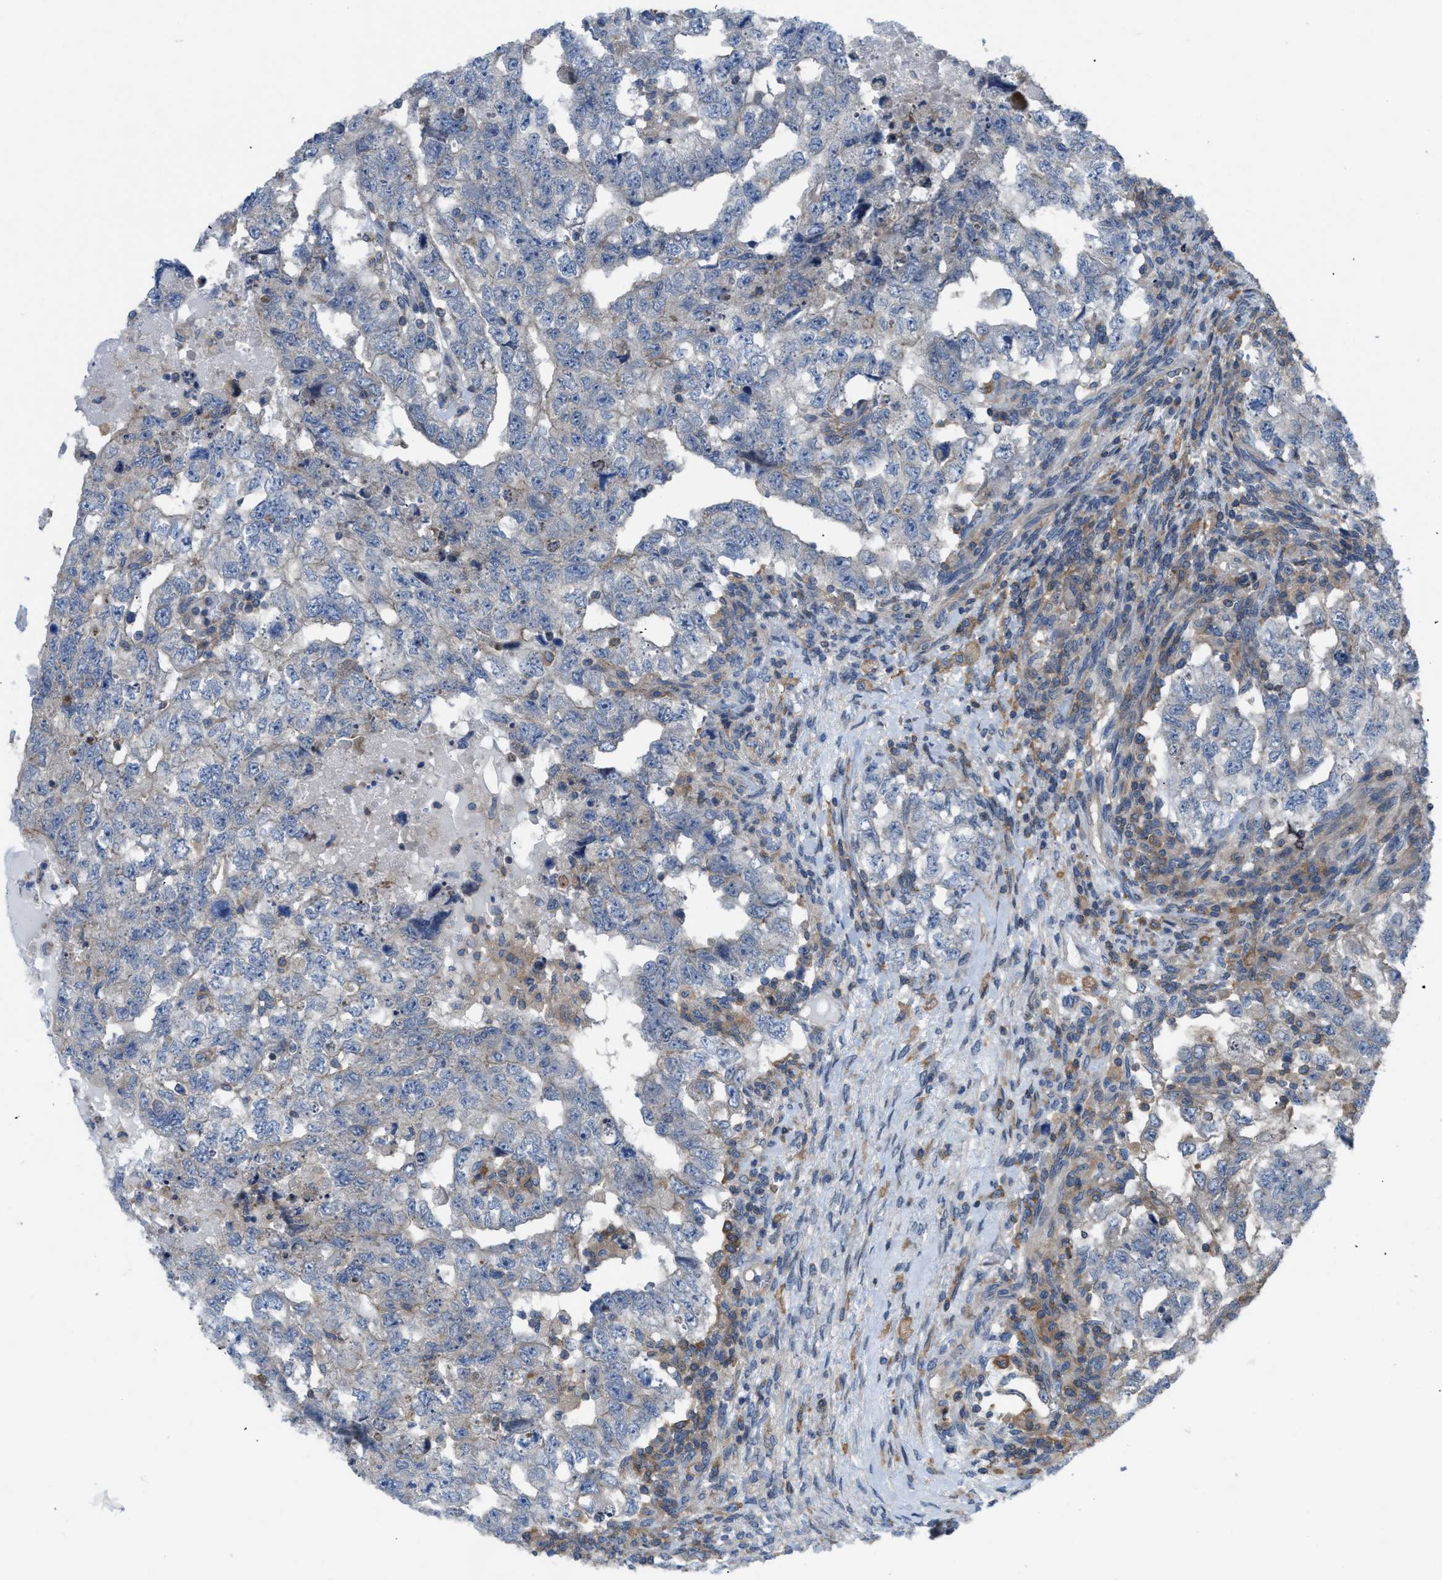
{"staining": {"intensity": "negative", "quantity": "none", "location": "none"}, "tissue": "testis cancer", "cell_type": "Tumor cells", "image_type": "cancer", "snomed": [{"axis": "morphology", "description": "Carcinoma, Embryonal, NOS"}, {"axis": "topography", "description": "Testis"}], "caption": "Immunohistochemical staining of testis cancer displays no significant positivity in tumor cells. (DAB immunohistochemistry (IHC) with hematoxylin counter stain).", "gene": "MYO18A", "patient": {"sex": "male", "age": 36}}